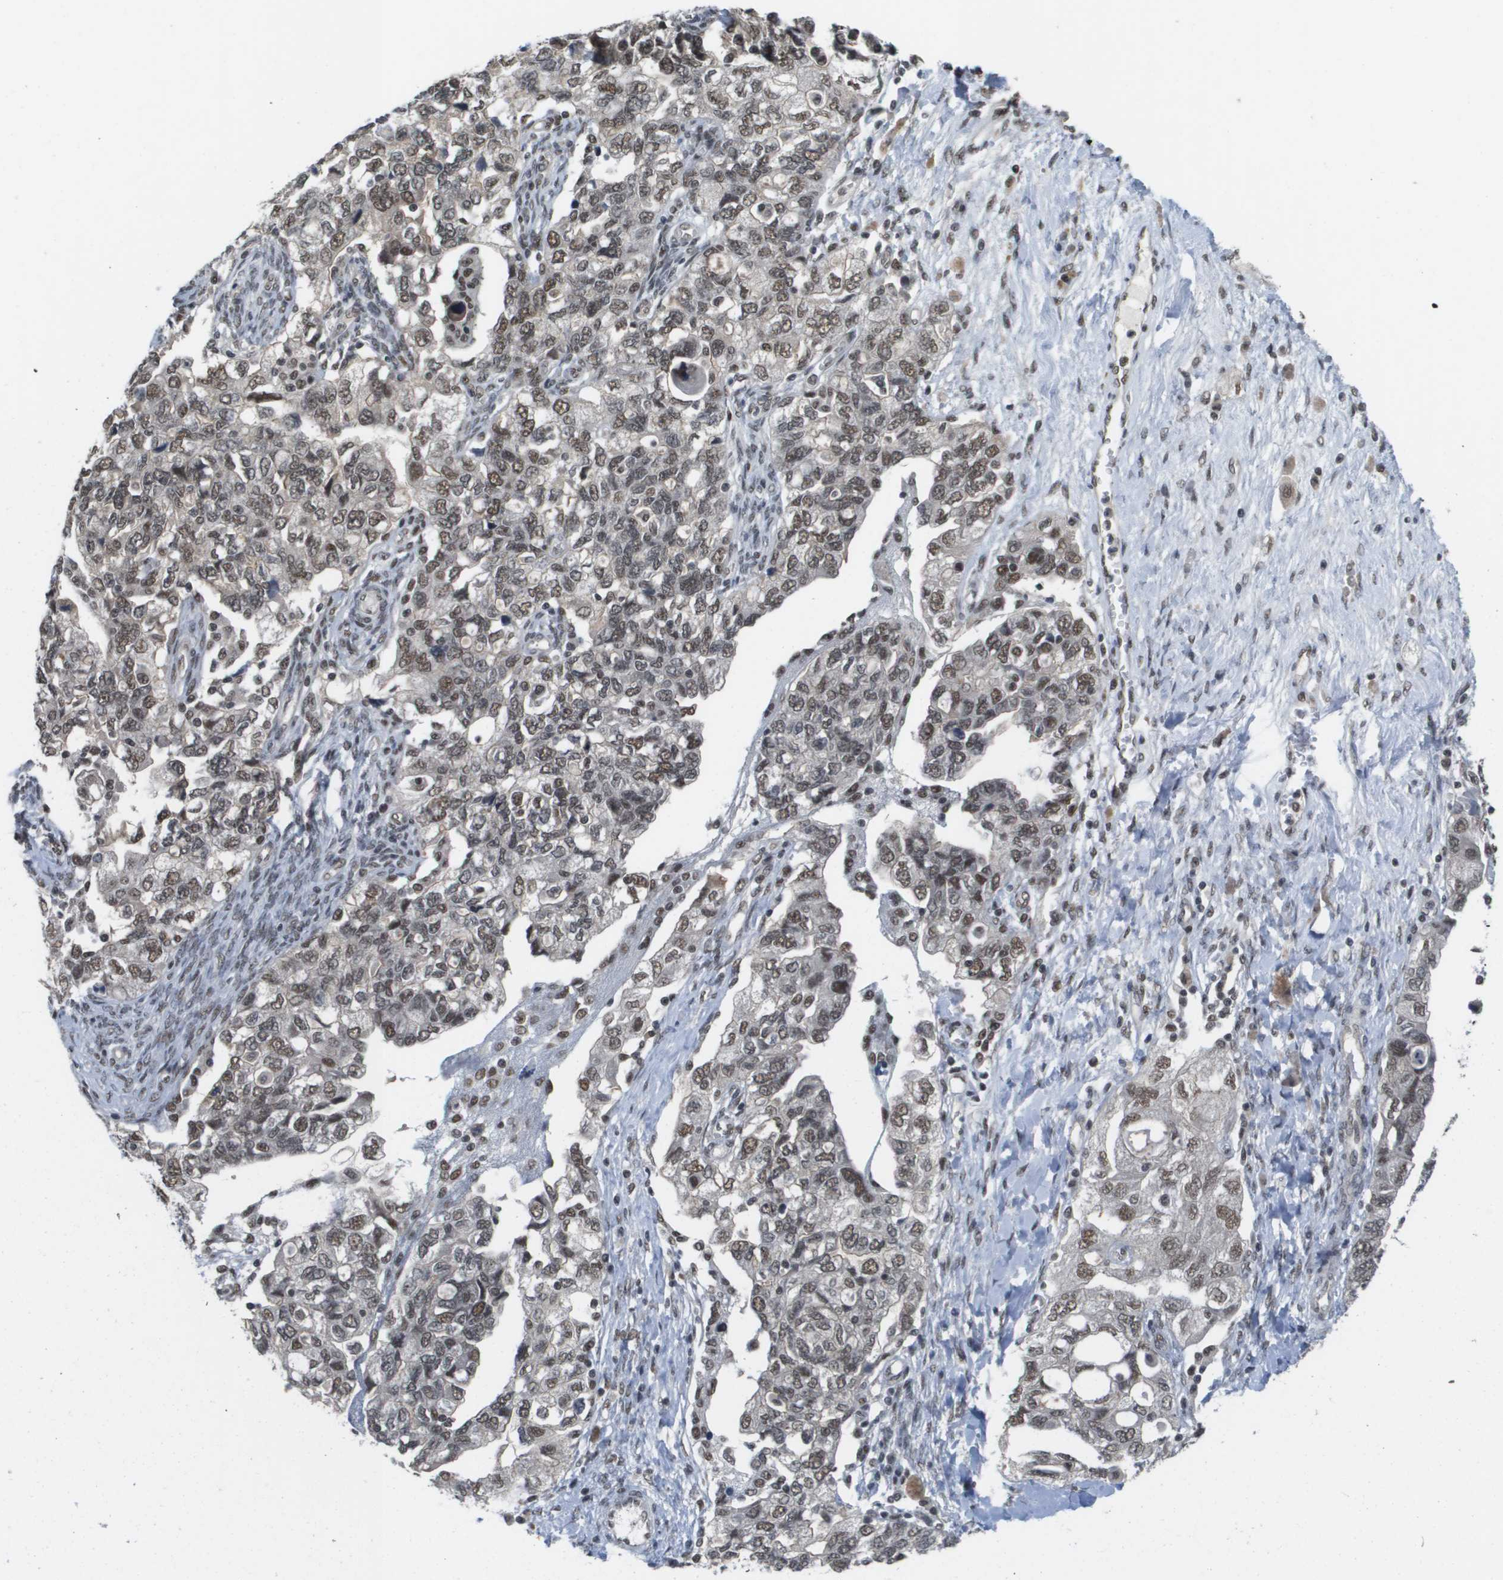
{"staining": {"intensity": "moderate", "quantity": ">75%", "location": "nuclear"}, "tissue": "ovarian cancer", "cell_type": "Tumor cells", "image_type": "cancer", "snomed": [{"axis": "morphology", "description": "Carcinoma, NOS"}, {"axis": "morphology", "description": "Cystadenocarcinoma, serous, NOS"}, {"axis": "topography", "description": "Ovary"}], "caption": "About >75% of tumor cells in human ovarian cancer show moderate nuclear protein positivity as visualized by brown immunohistochemical staining.", "gene": "ISY1", "patient": {"sex": "female", "age": 69}}